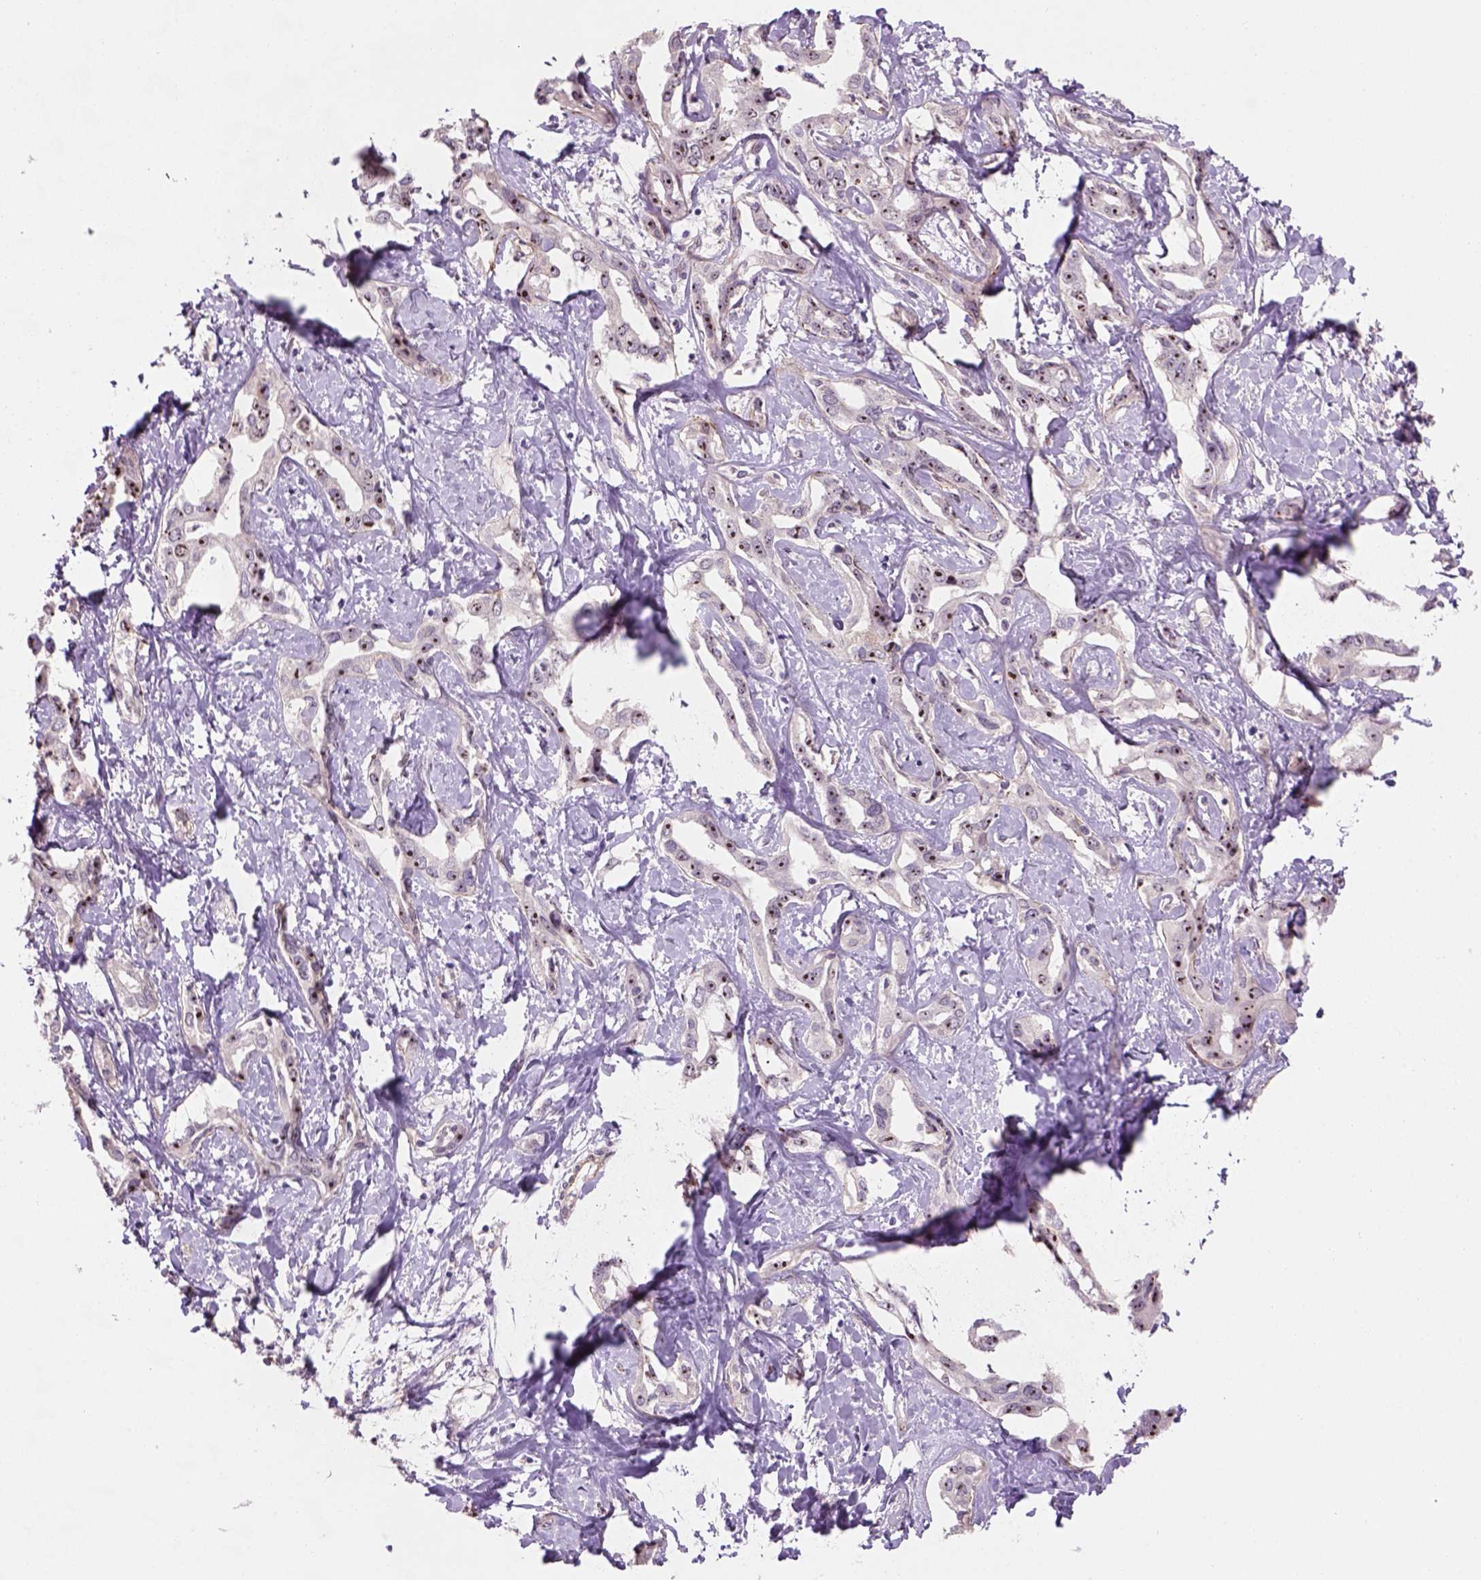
{"staining": {"intensity": "strong", "quantity": ">75%", "location": "nuclear"}, "tissue": "liver cancer", "cell_type": "Tumor cells", "image_type": "cancer", "snomed": [{"axis": "morphology", "description": "Cholangiocarcinoma"}, {"axis": "topography", "description": "Liver"}], "caption": "Immunohistochemical staining of liver cancer displays high levels of strong nuclear staining in about >75% of tumor cells.", "gene": "RRS1", "patient": {"sex": "male", "age": 59}}